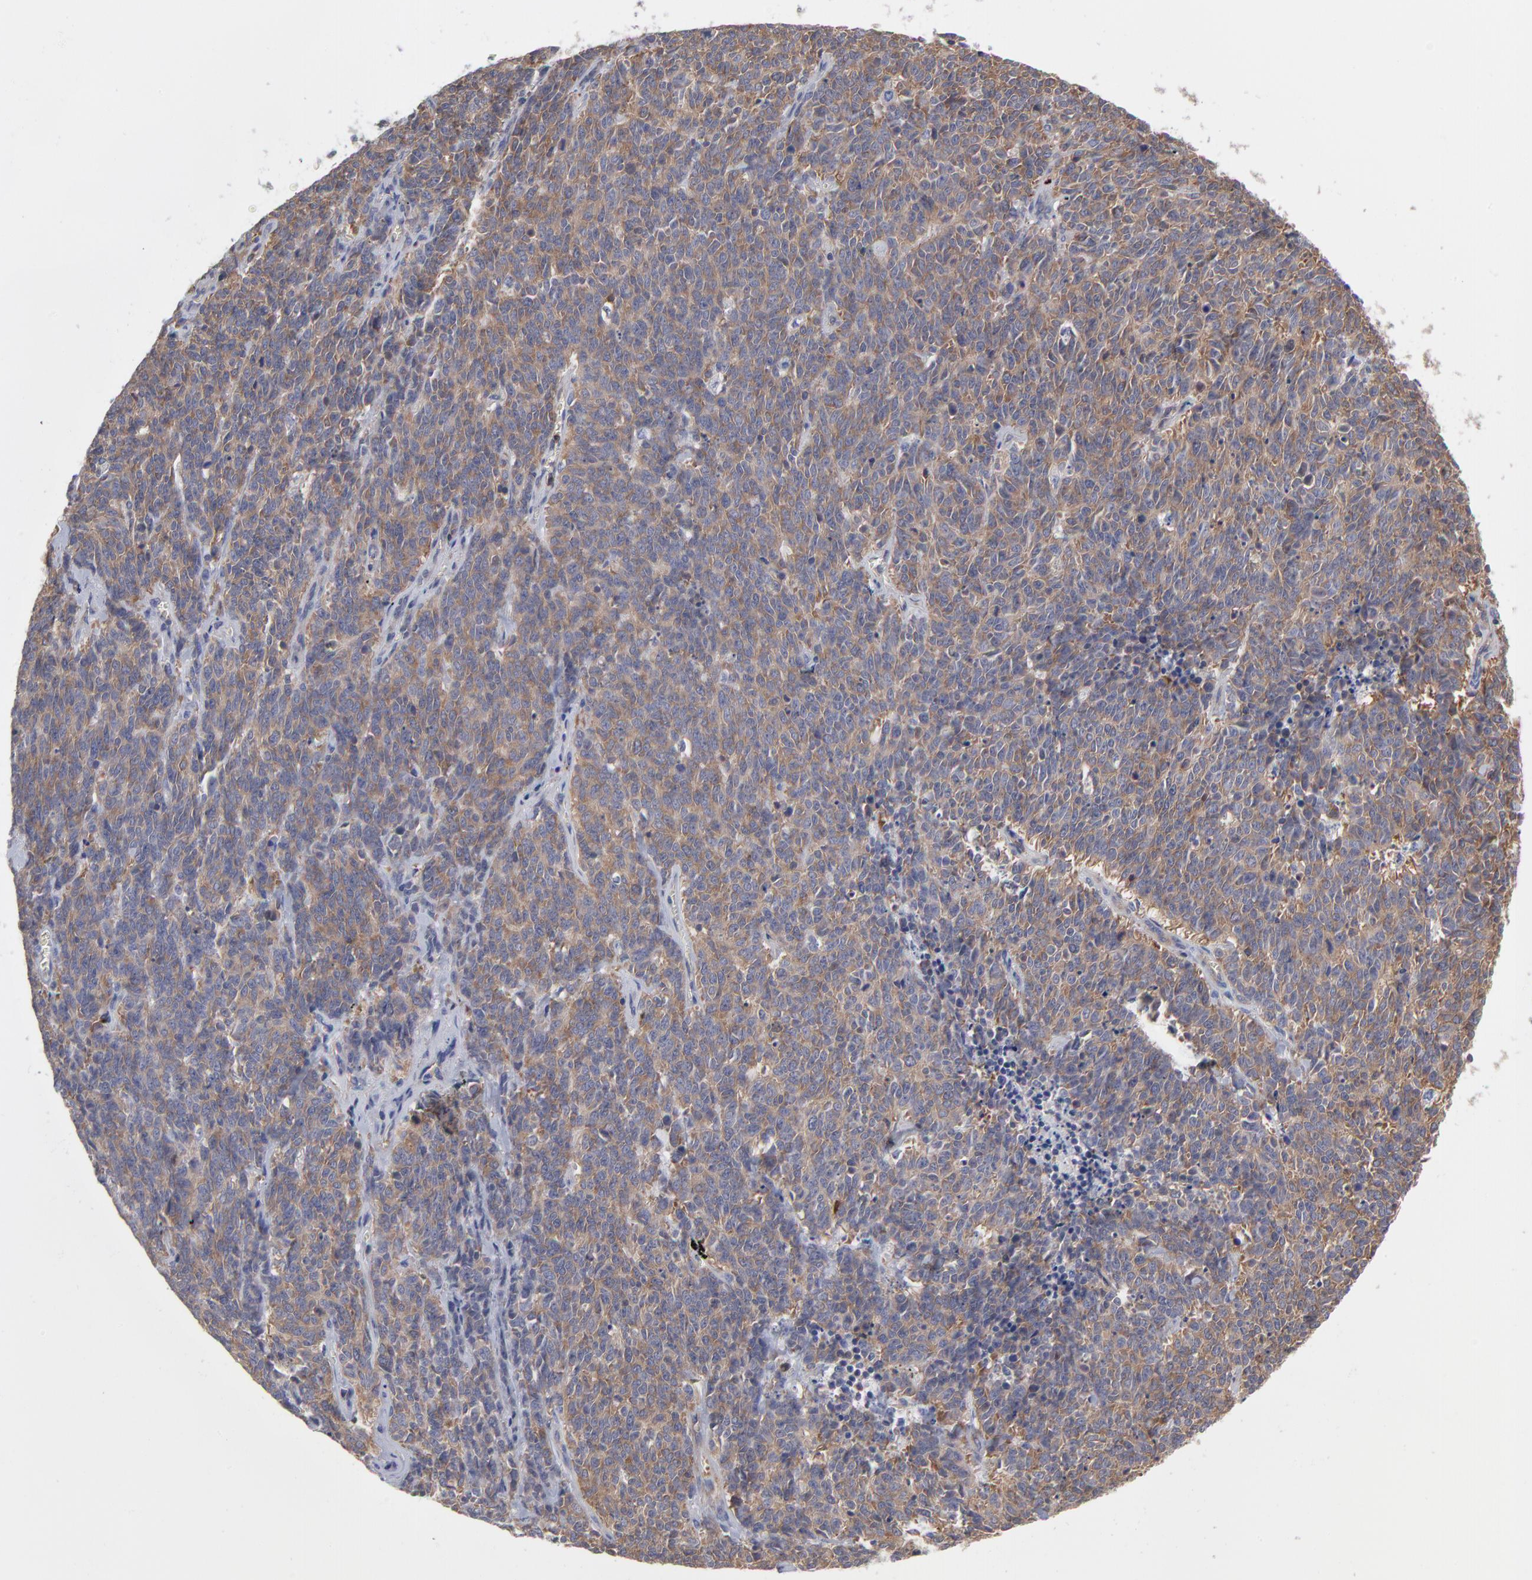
{"staining": {"intensity": "weak", "quantity": ">75%", "location": "cytoplasmic/membranous"}, "tissue": "lung cancer", "cell_type": "Tumor cells", "image_type": "cancer", "snomed": [{"axis": "morphology", "description": "Neoplasm, malignant, NOS"}, {"axis": "topography", "description": "Lung"}], "caption": "Weak cytoplasmic/membranous staining is identified in about >75% of tumor cells in lung malignant neoplasm. (Stains: DAB (3,3'-diaminobenzidine) in brown, nuclei in blue, Microscopy: brightfield microscopy at high magnification).", "gene": "NFKBIA", "patient": {"sex": "female", "age": 58}}